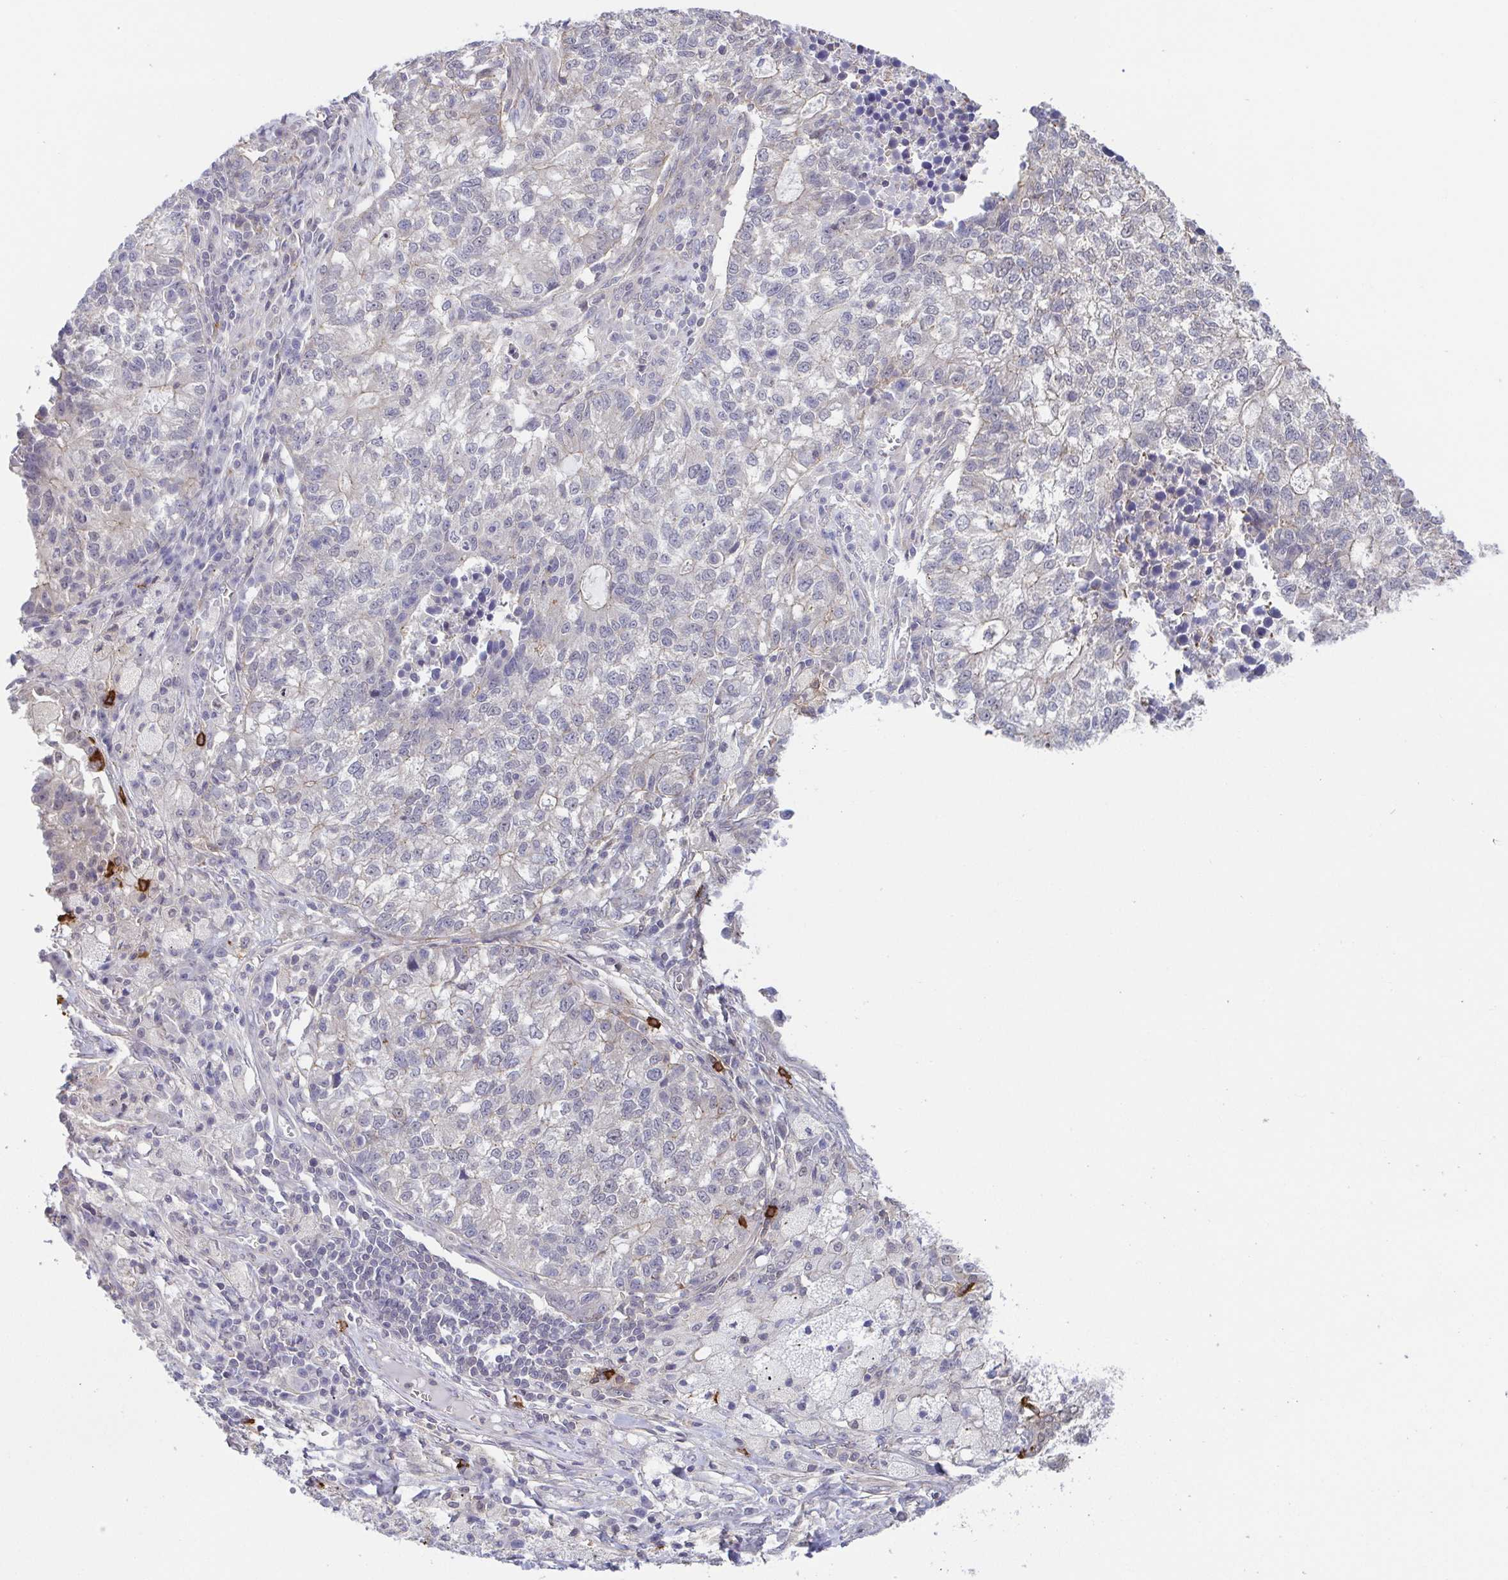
{"staining": {"intensity": "negative", "quantity": "none", "location": "none"}, "tissue": "lung cancer", "cell_type": "Tumor cells", "image_type": "cancer", "snomed": [{"axis": "morphology", "description": "Adenocarcinoma, NOS"}, {"axis": "topography", "description": "Lung"}], "caption": "DAB (3,3'-diaminobenzidine) immunohistochemical staining of lung cancer (adenocarcinoma) reveals no significant expression in tumor cells.", "gene": "PREPL", "patient": {"sex": "male", "age": 57}}